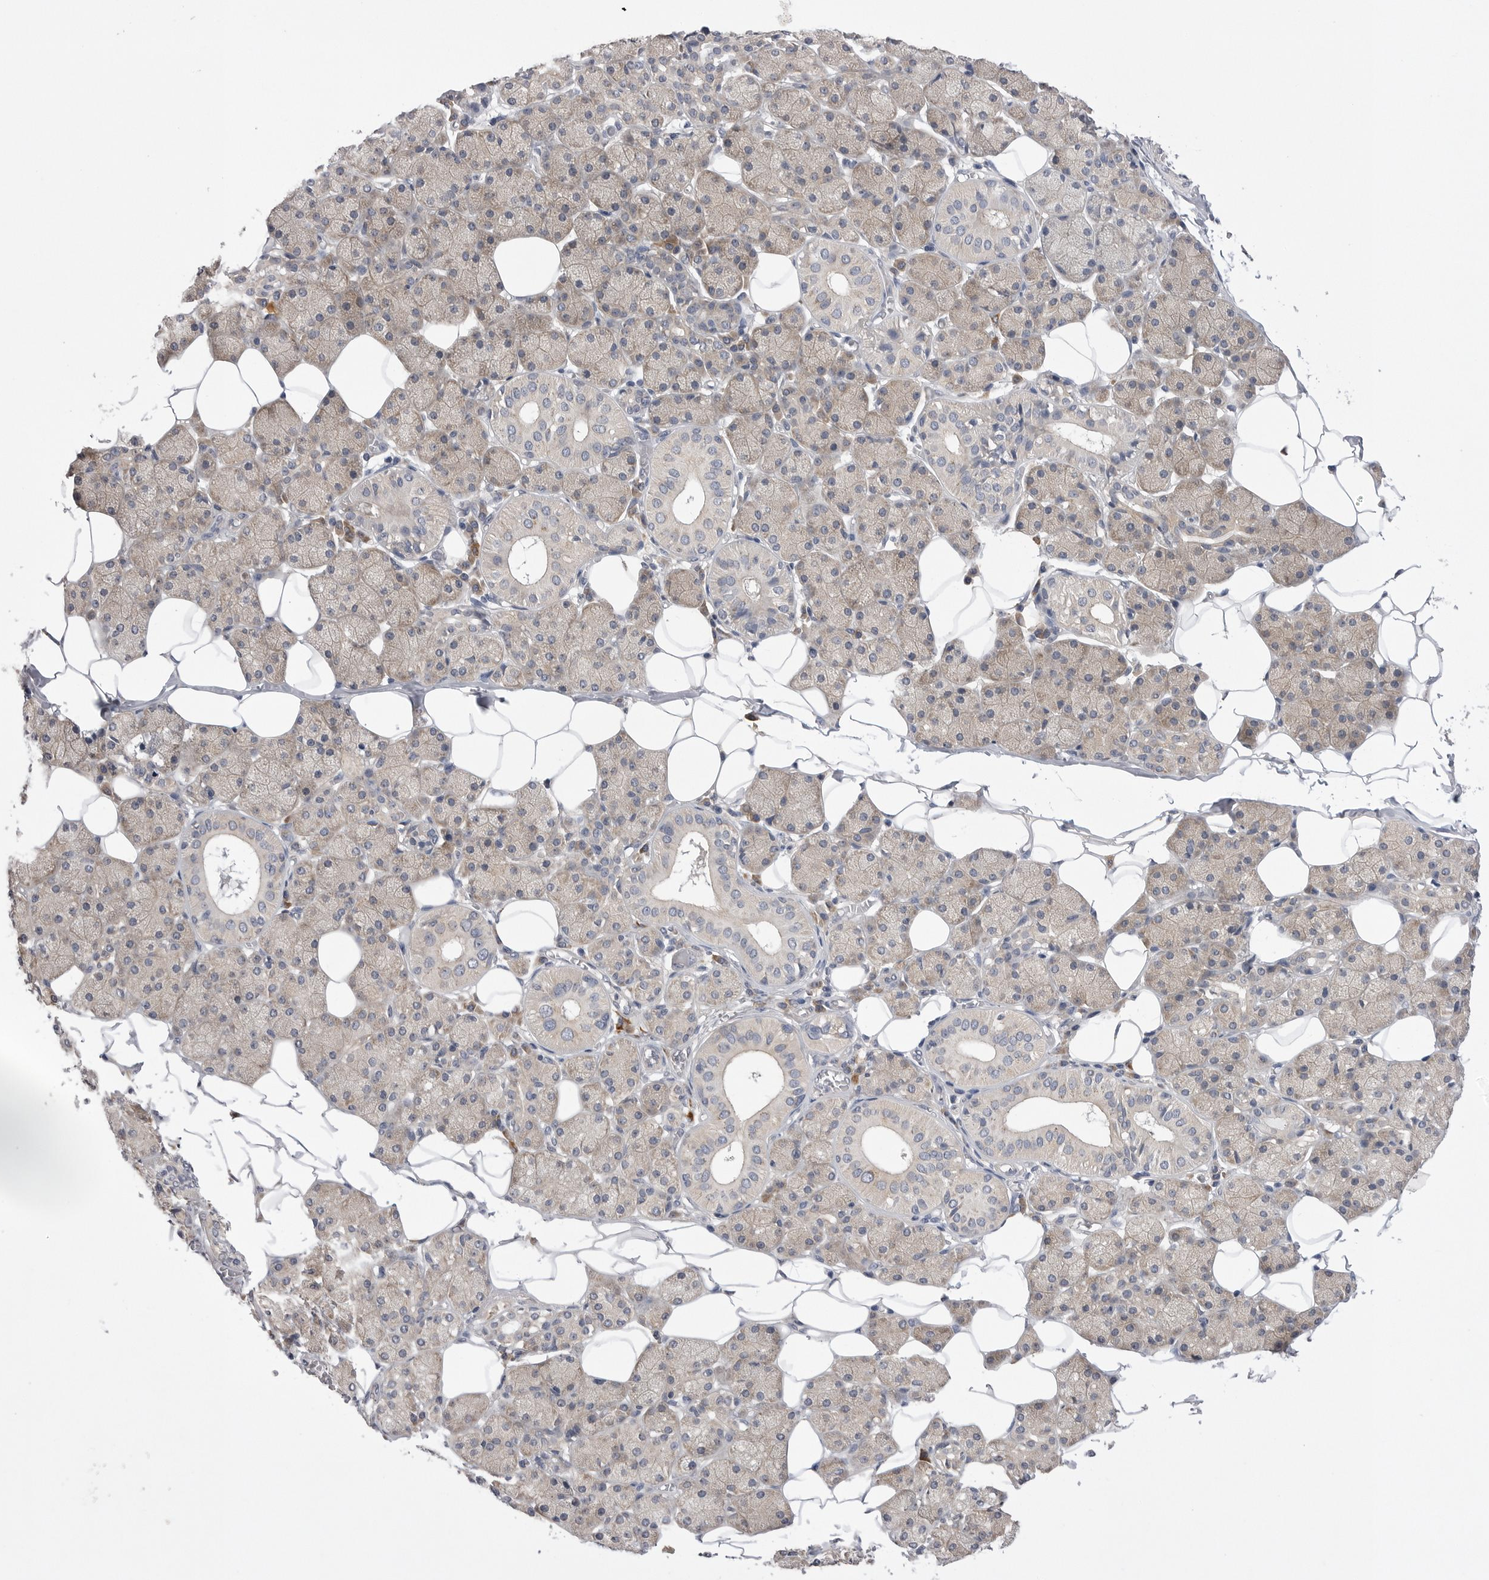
{"staining": {"intensity": "weak", "quantity": "25%-75%", "location": "cytoplasmic/membranous"}, "tissue": "salivary gland", "cell_type": "Glandular cells", "image_type": "normal", "snomed": [{"axis": "morphology", "description": "Normal tissue, NOS"}, {"axis": "topography", "description": "Salivary gland"}], "caption": "This micrograph exhibits unremarkable salivary gland stained with immunohistochemistry to label a protein in brown. The cytoplasmic/membranous of glandular cells show weak positivity for the protein. Nuclei are counter-stained blue.", "gene": "VAC14", "patient": {"sex": "female", "age": 33}}